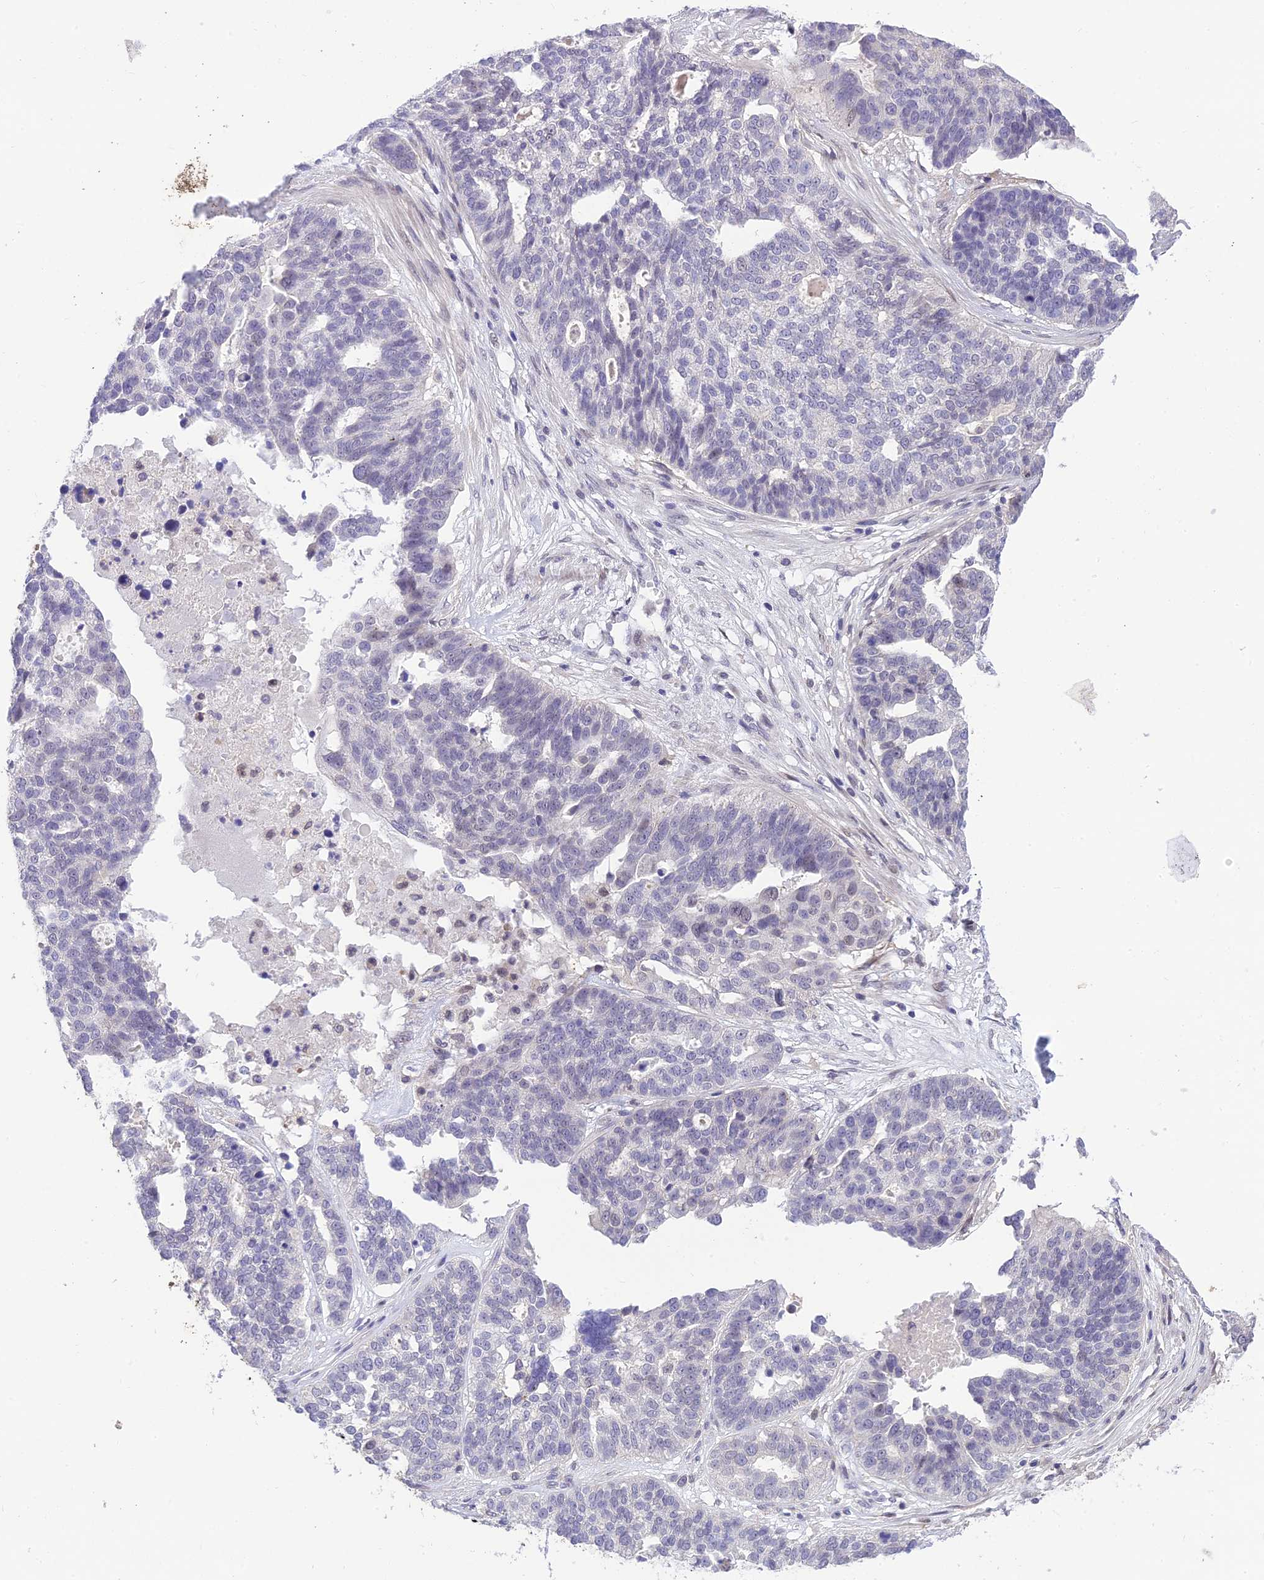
{"staining": {"intensity": "negative", "quantity": "none", "location": "none"}, "tissue": "ovarian cancer", "cell_type": "Tumor cells", "image_type": "cancer", "snomed": [{"axis": "morphology", "description": "Cystadenocarcinoma, serous, NOS"}, {"axis": "topography", "description": "Ovary"}], "caption": "Ovarian serous cystadenocarcinoma was stained to show a protein in brown. There is no significant expression in tumor cells.", "gene": "BMT2", "patient": {"sex": "female", "age": 59}}